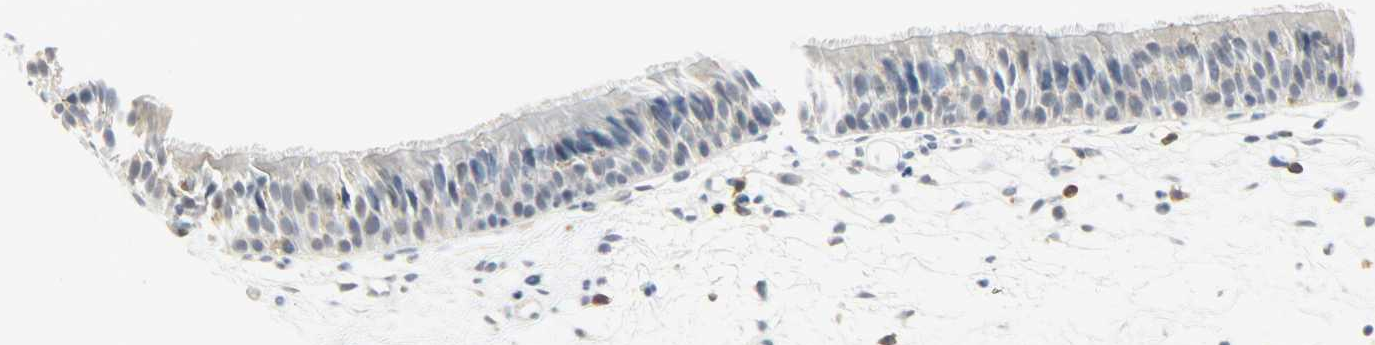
{"staining": {"intensity": "negative", "quantity": "none", "location": "none"}, "tissue": "nasopharynx", "cell_type": "Respiratory epithelial cells", "image_type": "normal", "snomed": [{"axis": "morphology", "description": "Normal tissue, NOS"}, {"axis": "topography", "description": "Nasopharynx"}], "caption": "The image shows no staining of respiratory epithelial cells in unremarkable nasopharynx.", "gene": "CD4", "patient": {"sex": "female", "age": 54}}